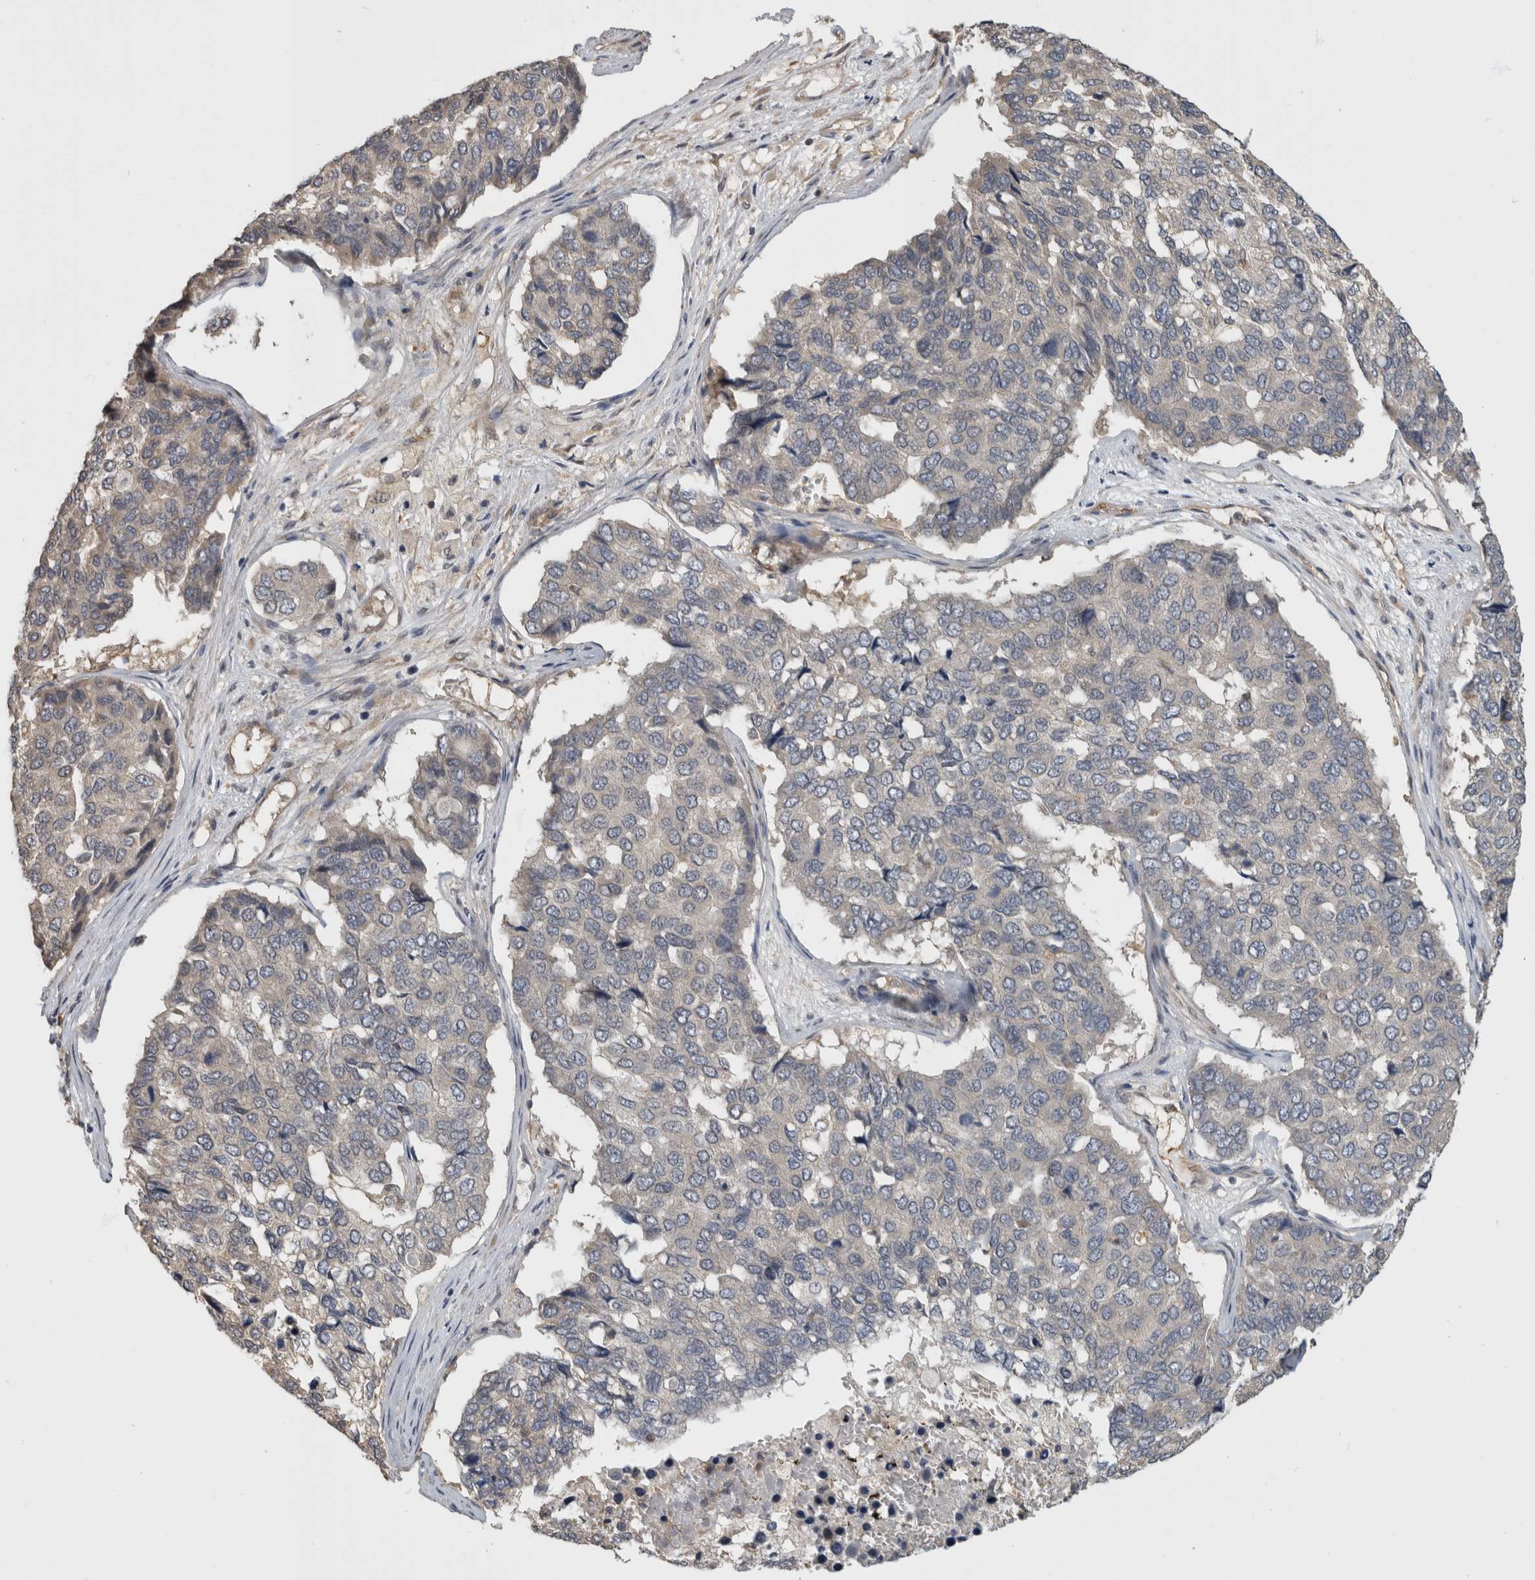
{"staining": {"intensity": "negative", "quantity": "none", "location": "none"}, "tissue": "pancreatic cancer", "cell_type": "Tumor cells", "image_type": "cancer", "snomed": [{"axis": "morphology", "description": "Adenocarcinoma, NOS"}, {"axis": "topography", "description": "Pancreas"}], "caption": "DAB (3,3'-diaminobenzidine) immunohistochemical staining of human pancreatic cancer (adenocarcinoma) demonstrates no significant expression in tumor cells.", "gene": "PGM1", "patient": {"sex": "male", "age": 50}}